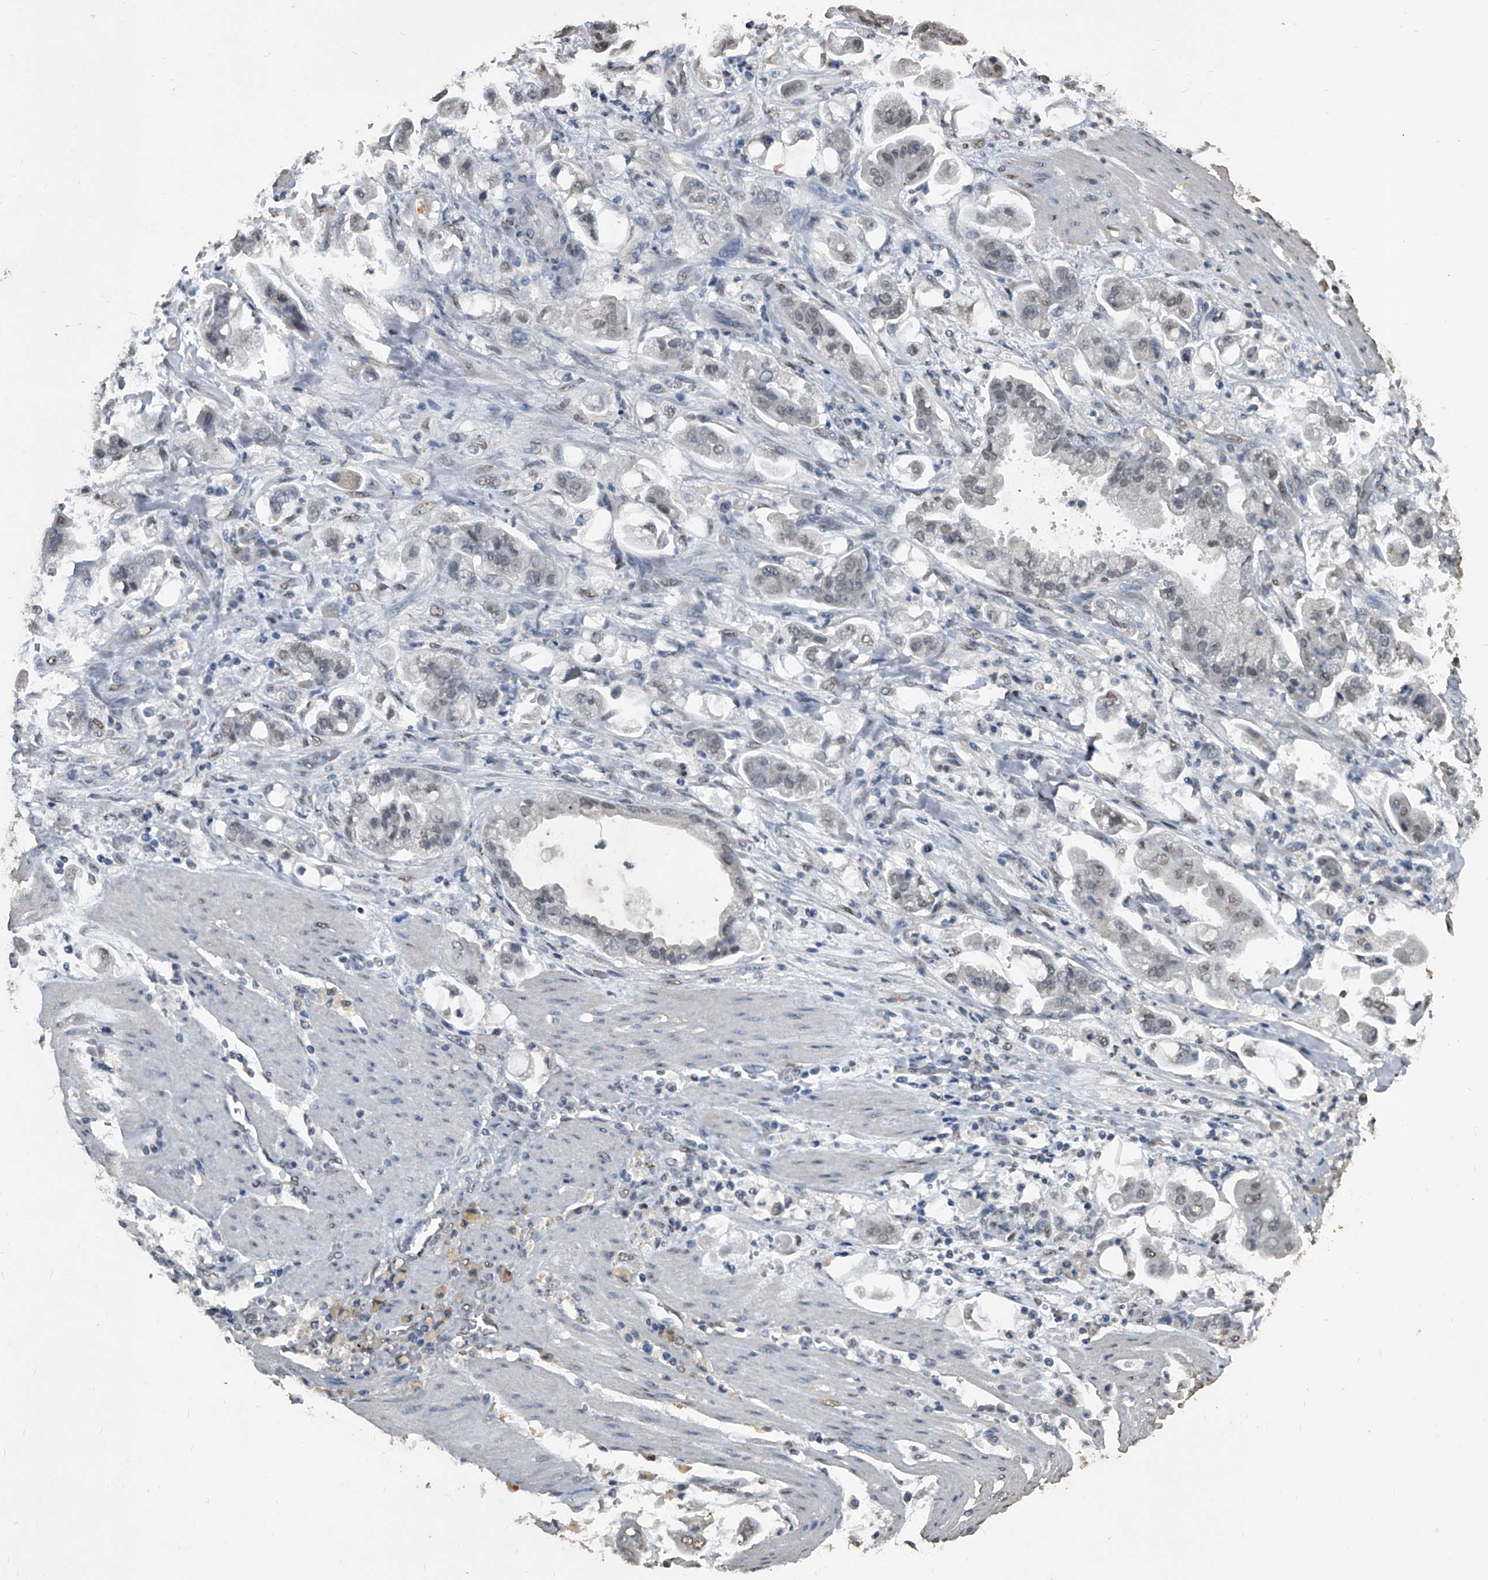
{"staining": {"intensity": "weak", "quantity": "<25%", "location": "nuclear"}, "tissue": "stomach cancer", "cell_type": "Tumor cells", "image_type": "cancer", "snomed": [{"axis": "morphology", "description": "Adenocarcinoma, NOS"}, {"axis": "topography", "description": "Stomach"}], "caption": "Adenocarcinoma (stomach) was stained to show a protein in brown. There is no significant staining in tumor cells.", "gene": "MATR3", "patient": {"sex": "male", "age": 62}}